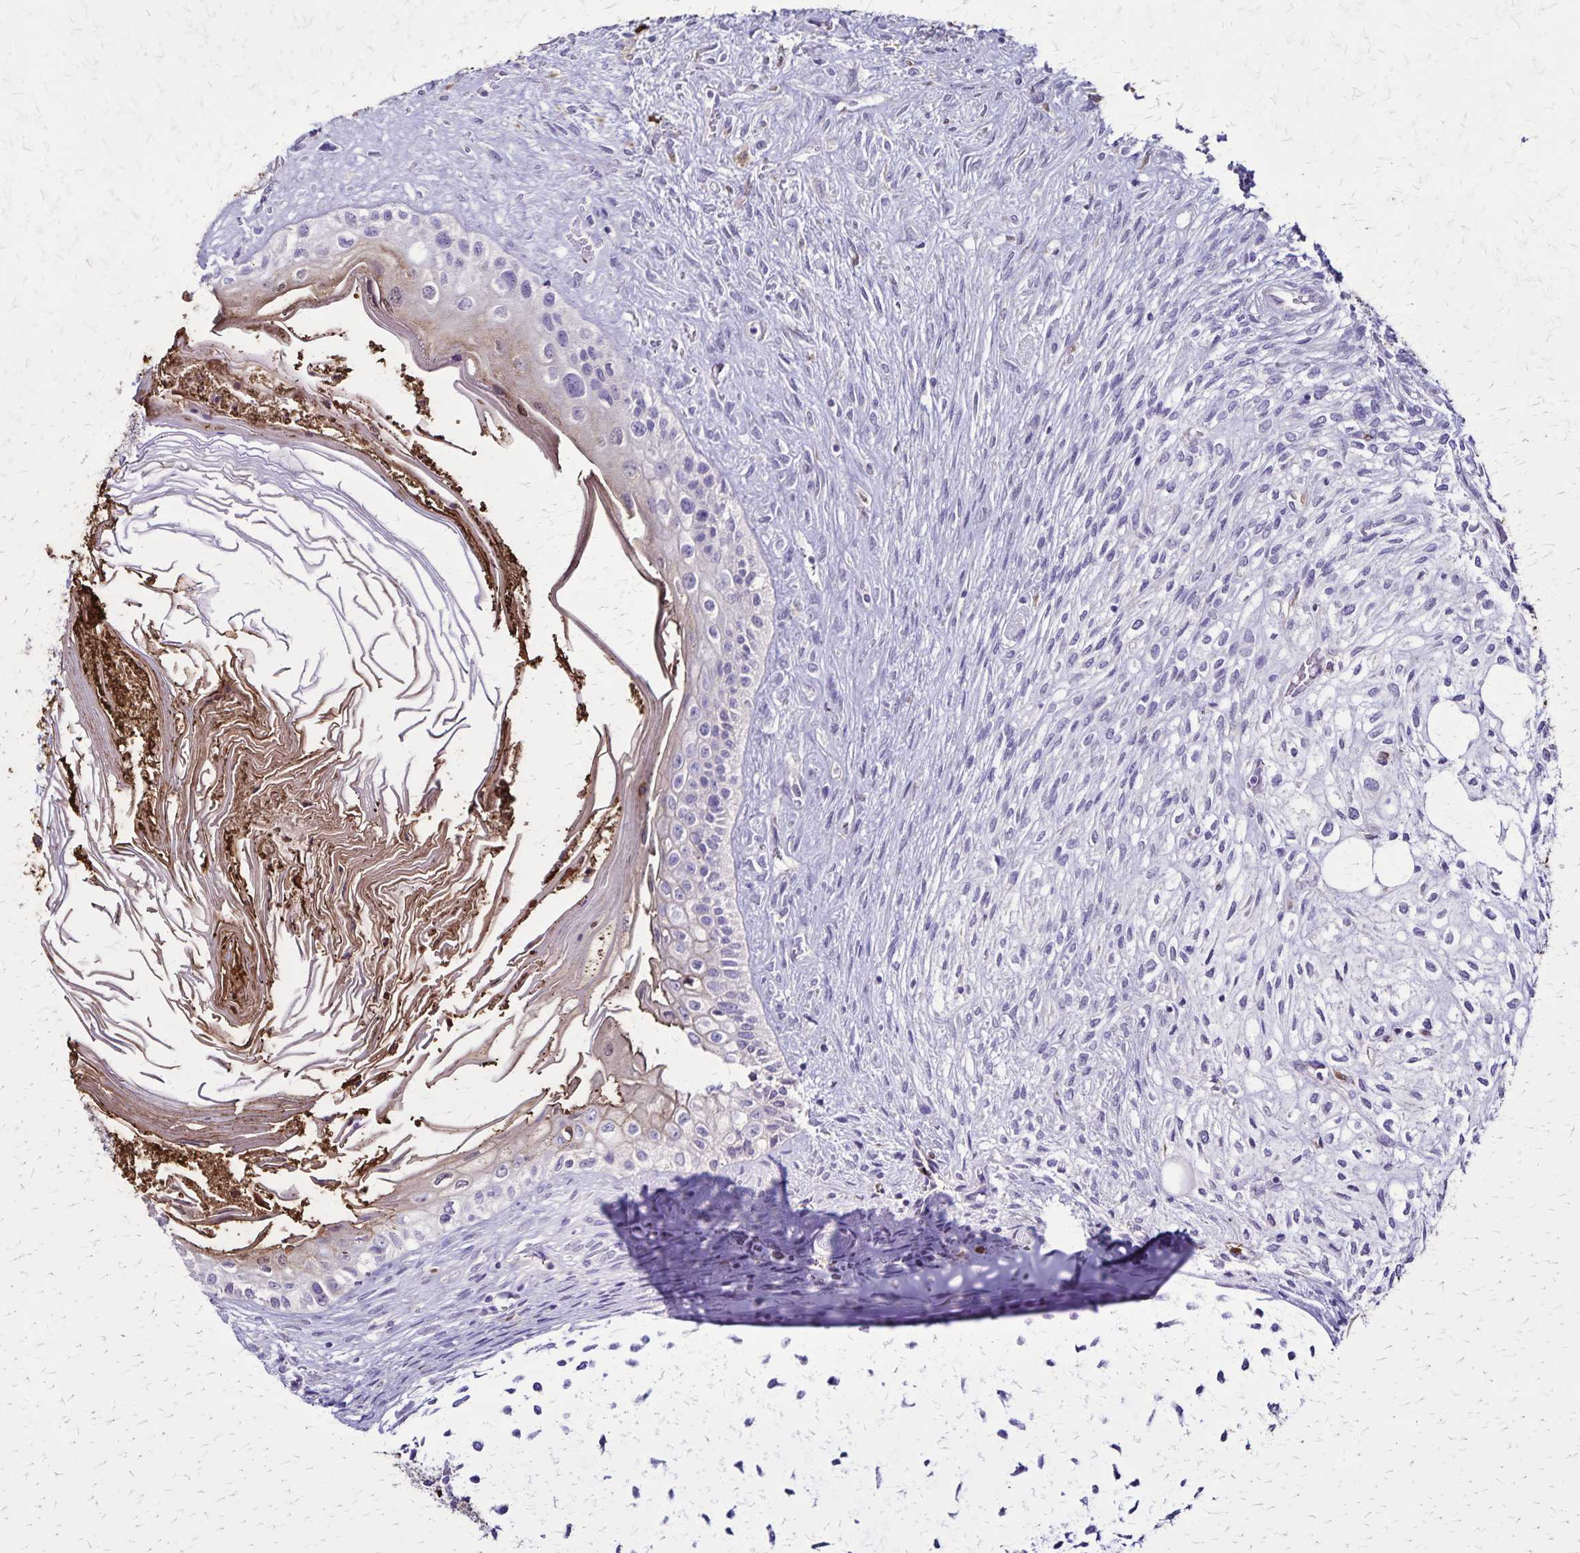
{"staining": {"intensity": "negative", "quantity": "none", "location": "none"}, "tissue": "testis cancer", "cell_type": "Tumor cells", "image_type": "cancer", "snomed": [{"axis": "morphology", "description": "Carcinoma, Embryonal, NOS"}, {"axis": "topography", "description": "Testis"}], "caption": "The photomicrograph displays no significant expression in tumor cells of testis cancer (embryonal carcinoma).", "gene": "ULBP3", "patient": {"sex": "male", "age": 37}}